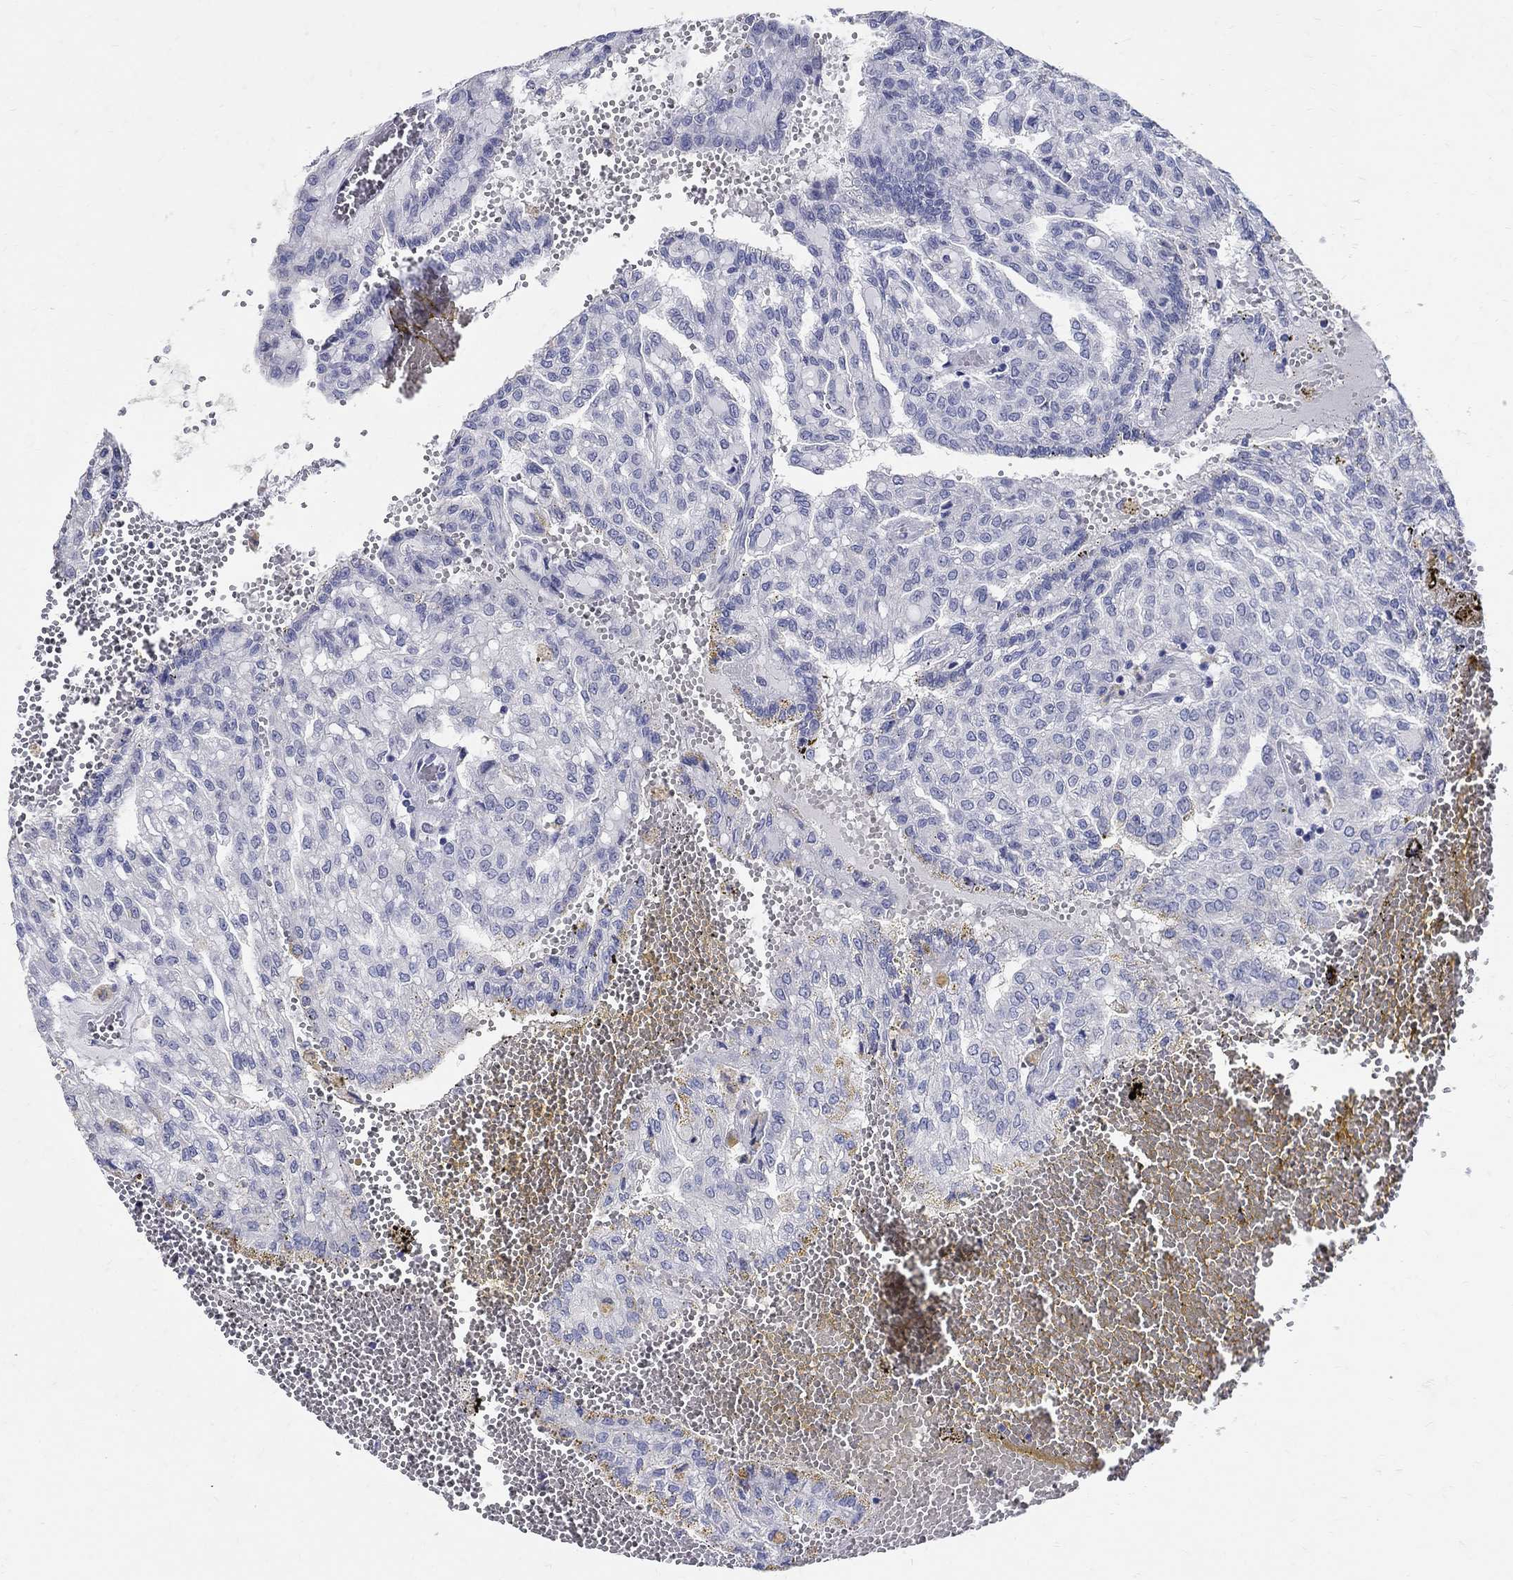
{"staining": {"intensity": "negative", "quantity": "none", "location": "none"}, "tissue": "renal cancer", "cell_type": "Tumor cells", "image_type": "cancer", "snomed": [{"axis": "morphology", "description": "Adenocarcinoma, NOS"}, {"axis": "topography", "description": "Kidney"}], "caption": "Immunohistochemistry of human adenocarcinoma (renal) demonstrates no expression in tumor cells. Brightfield microscopy of immunohistochemistry stained with DAB (brown) and hematoxylin (blue), captured at high magnification.", "gene": "SOX2", "patient": {"sex": "male", "age": 63}}